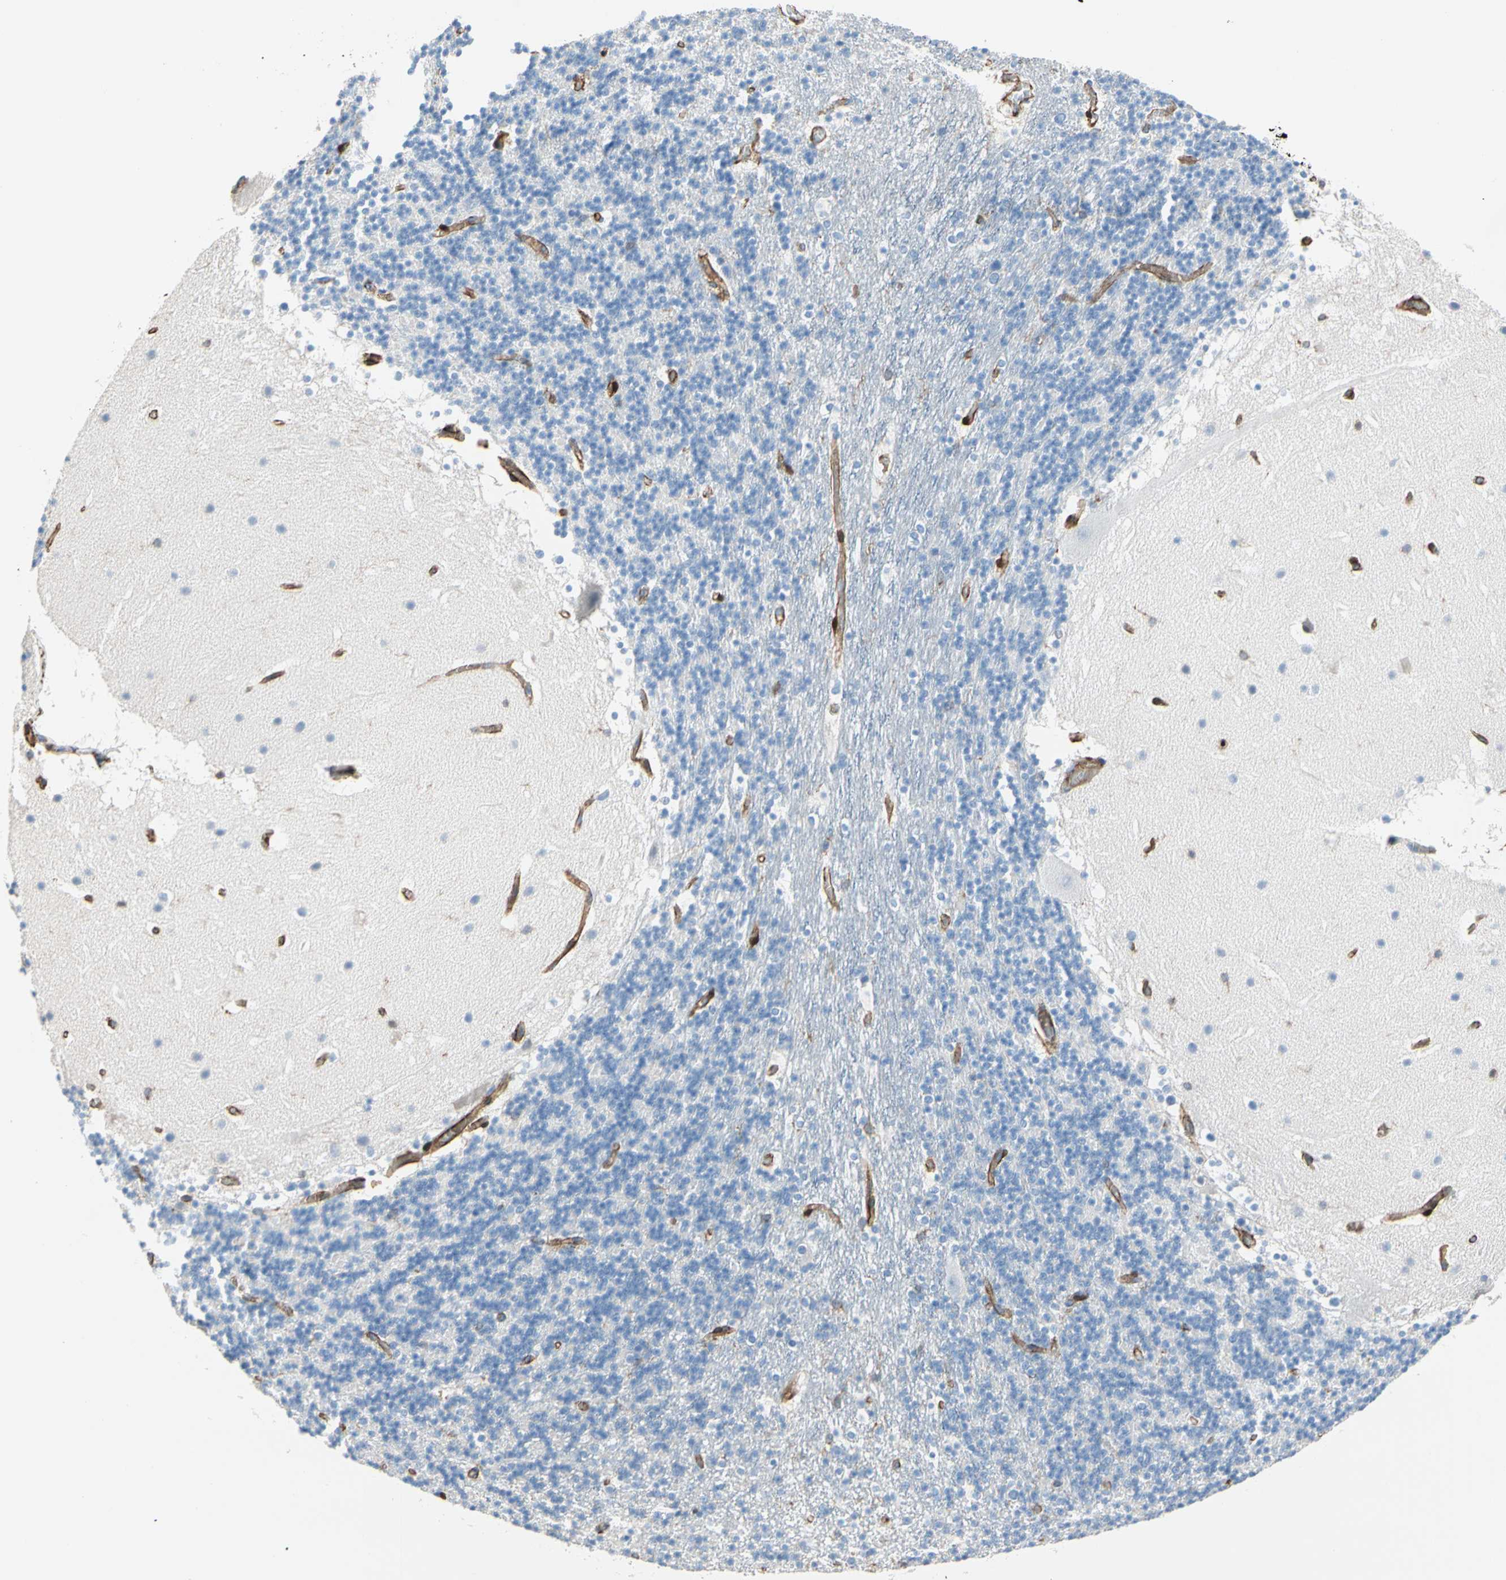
{"staining": {"intensity": "negative", "quantity": "none", "location": "none"}, "tissue": "cerebellum", "cell_type": "Cells in granular layer", "image_type": "normal", "snomed": [{"axis": "morphology", "description": "Normal tissue, NOS"}, {"axis": "topography", "description": "Cerebellum"}], "caption": "DAB (3,3'-diaminobenzidine) immunohistochemical staining of normal human cerebellum reveals no significant positivity in cells in granular layer.", "gene": "EPB41L2", "patient": {"sex": "male", "age": 45}}